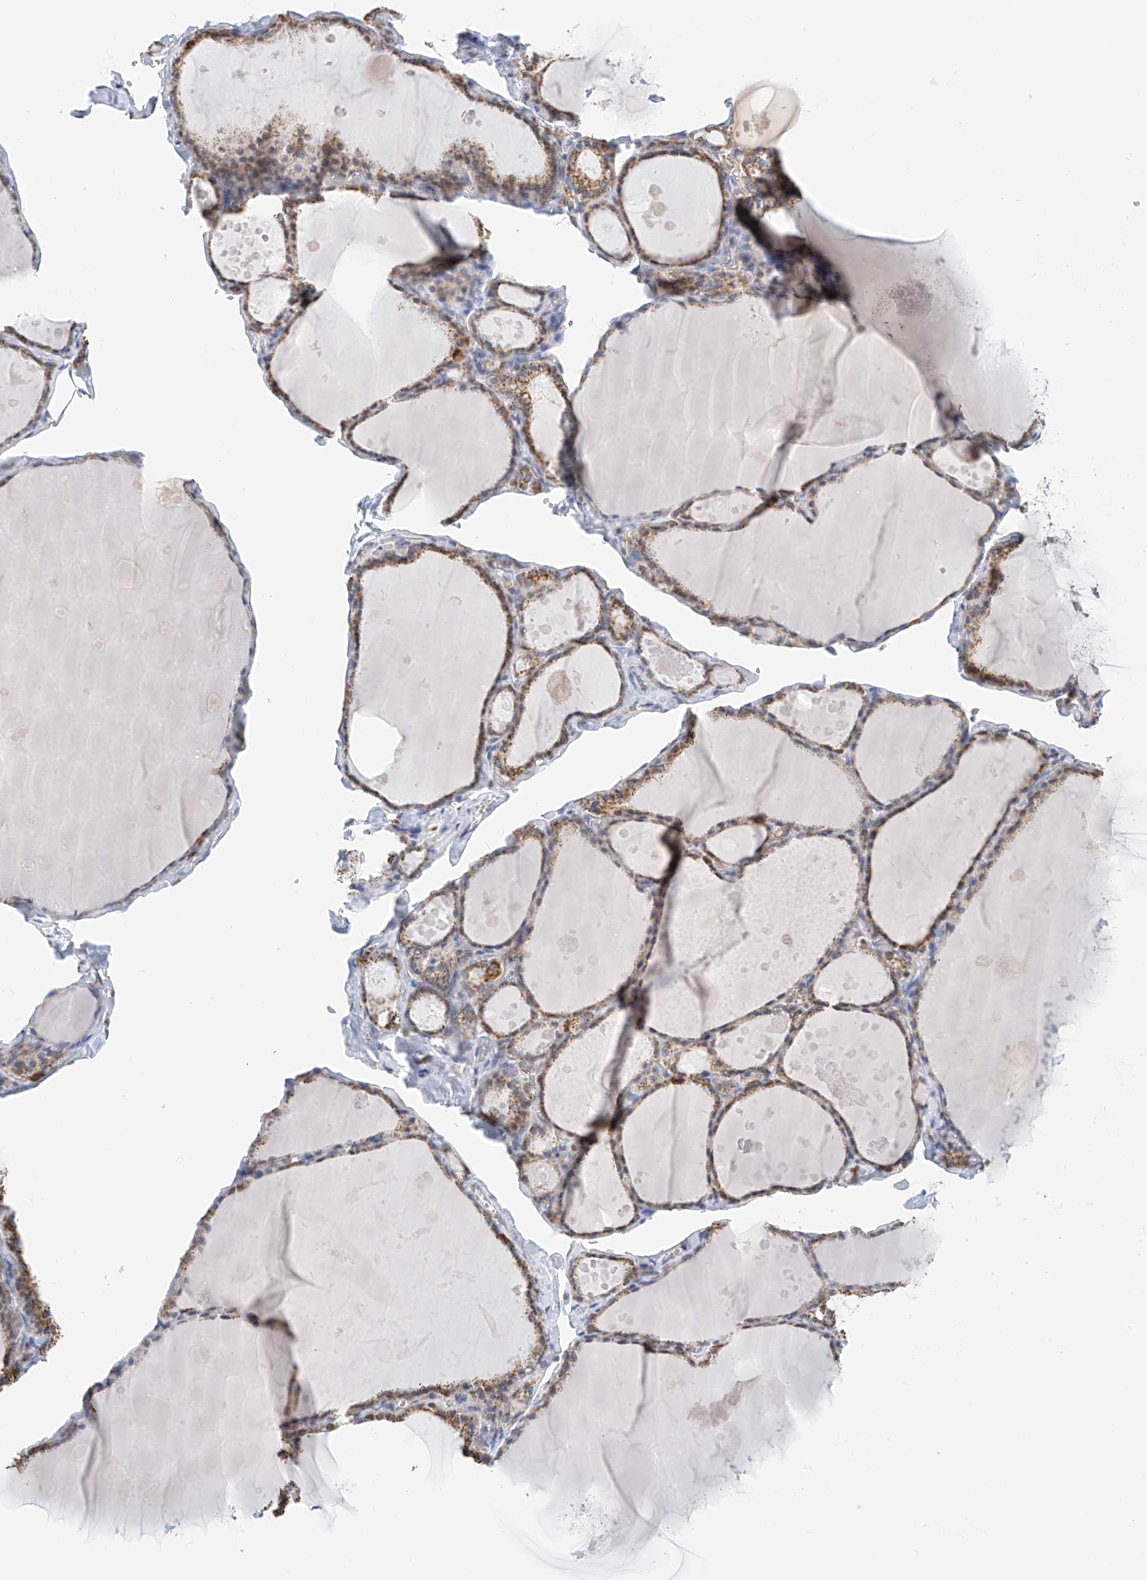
{"staining": {"intensity": "moderate", "quantity": ">75%", "location": "cytoplasmic/membranous"}, "tissue": "thyroid gland", "cell_type": "Glandular cells", "image_type": "normal", "snomed": [{"axis": "morphology", "description": "Normal tissue, NOS"}, {"axis": "topography", "description": "Thyroid gland"}], "caption": "Brown immunohistochemical staining in normal thyroid gland demonstrates moderate cytoplasmic/membranous positivity in about >75% of glandular cells. The staining was performed using DAB to visualize the protein expression in brown, while the nuclei were stained in blue with hematoxylin (Magnification: 20x).", "gene": "NALCN", "patient": {"sex": "male", "age": 56}}